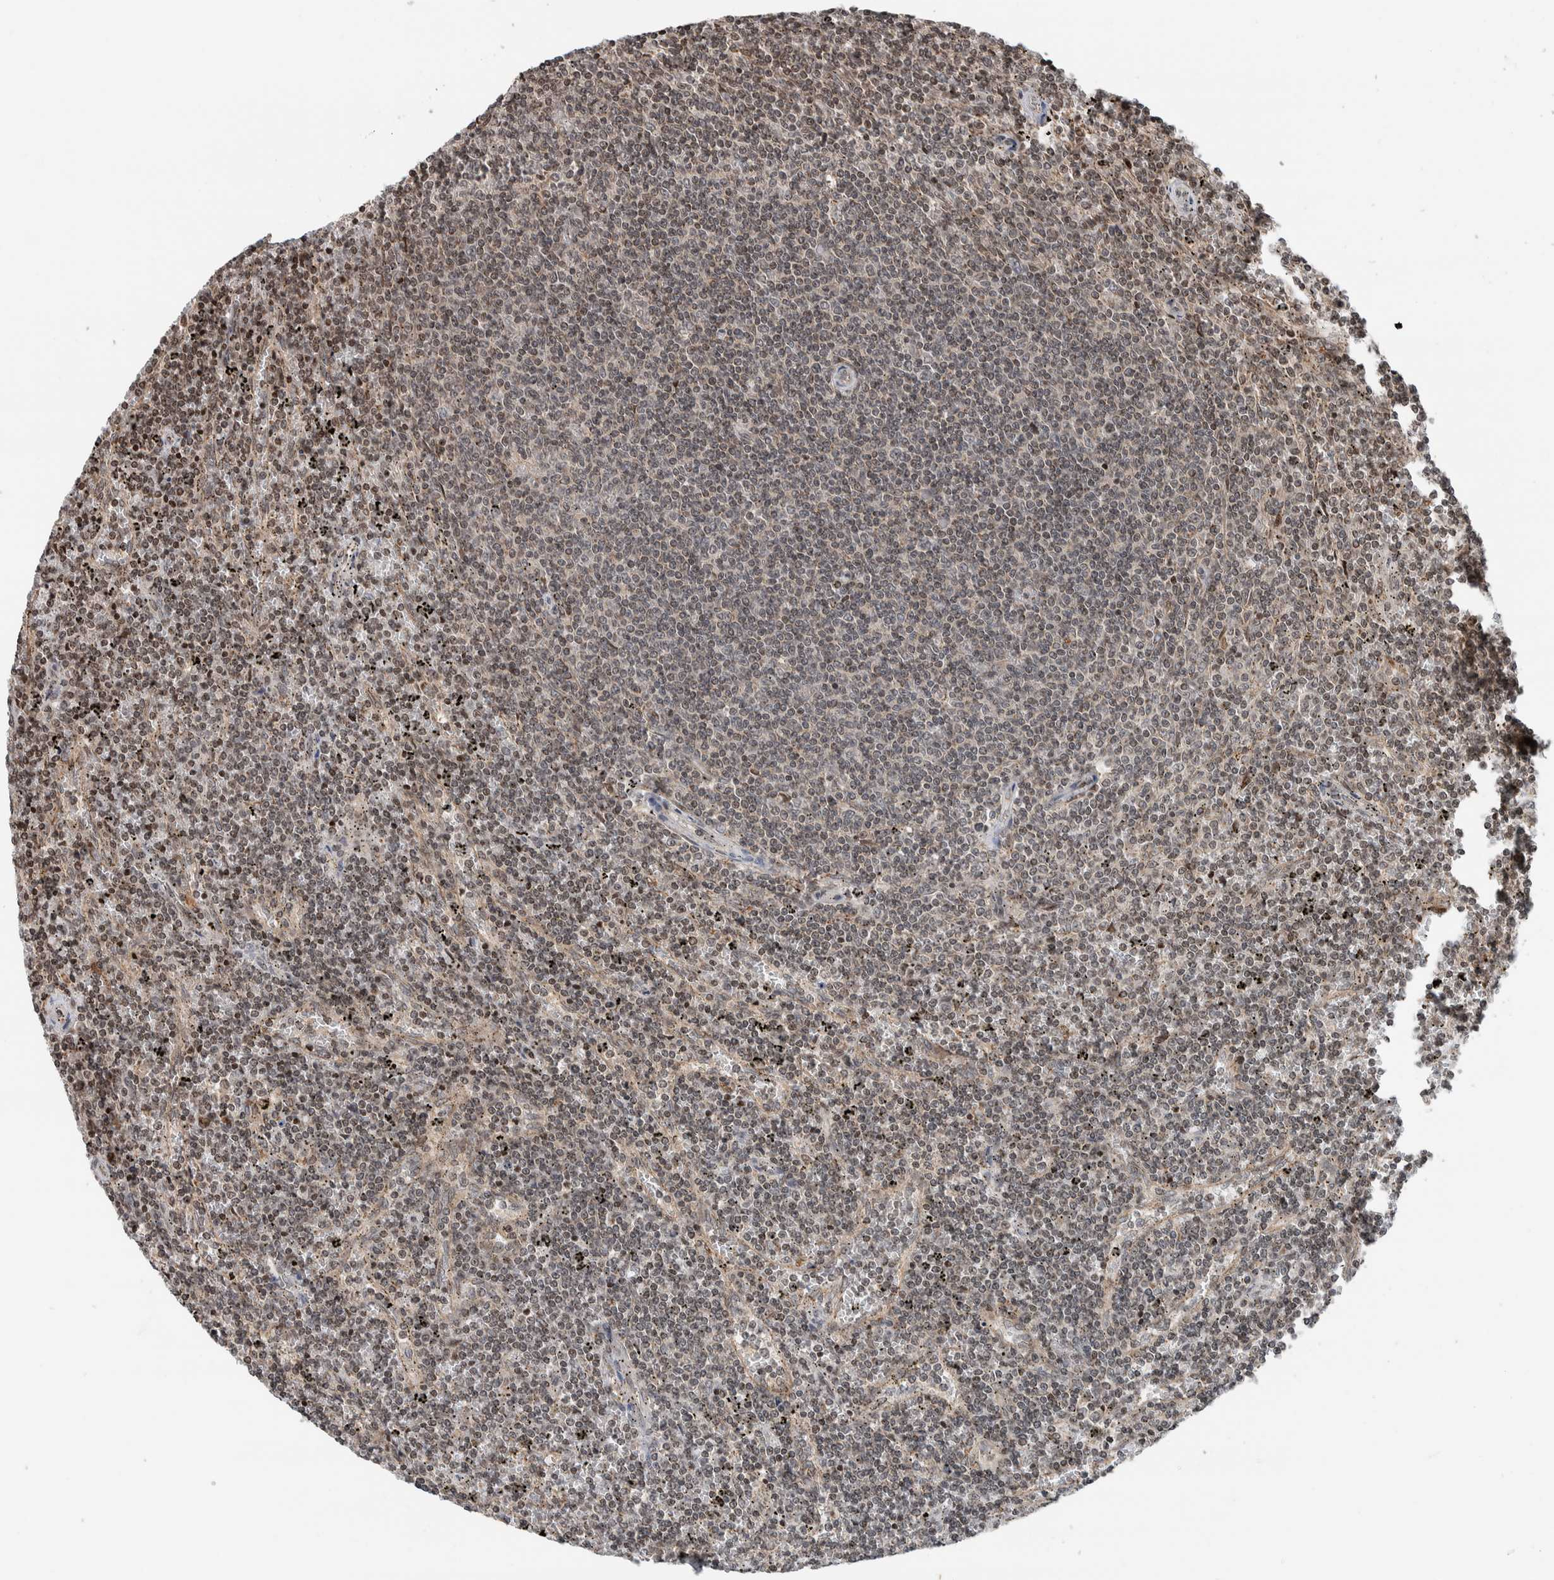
{"staining": {"intensity": "weak", "quantity": ">75%", "location": "nuclear"}, "tissue": "lymphoma", "cell_type": "Tumor cells", "image_type": "cancer", "snomed": [{"axis": "morphology", "description": "Malignant lymphoma, non-Hodgkin's type, Low grade"}, {"axis": "topography", "description": "Spleen"}], "caption": "A photomicrograph showing weak nuclear positivity in approximately >75% of tumor cells in lymphoma, as visualized by brown immunohistochemical staining.", "gene": "NPLOC4", "patient": {"sex": "female", "age": 50}}